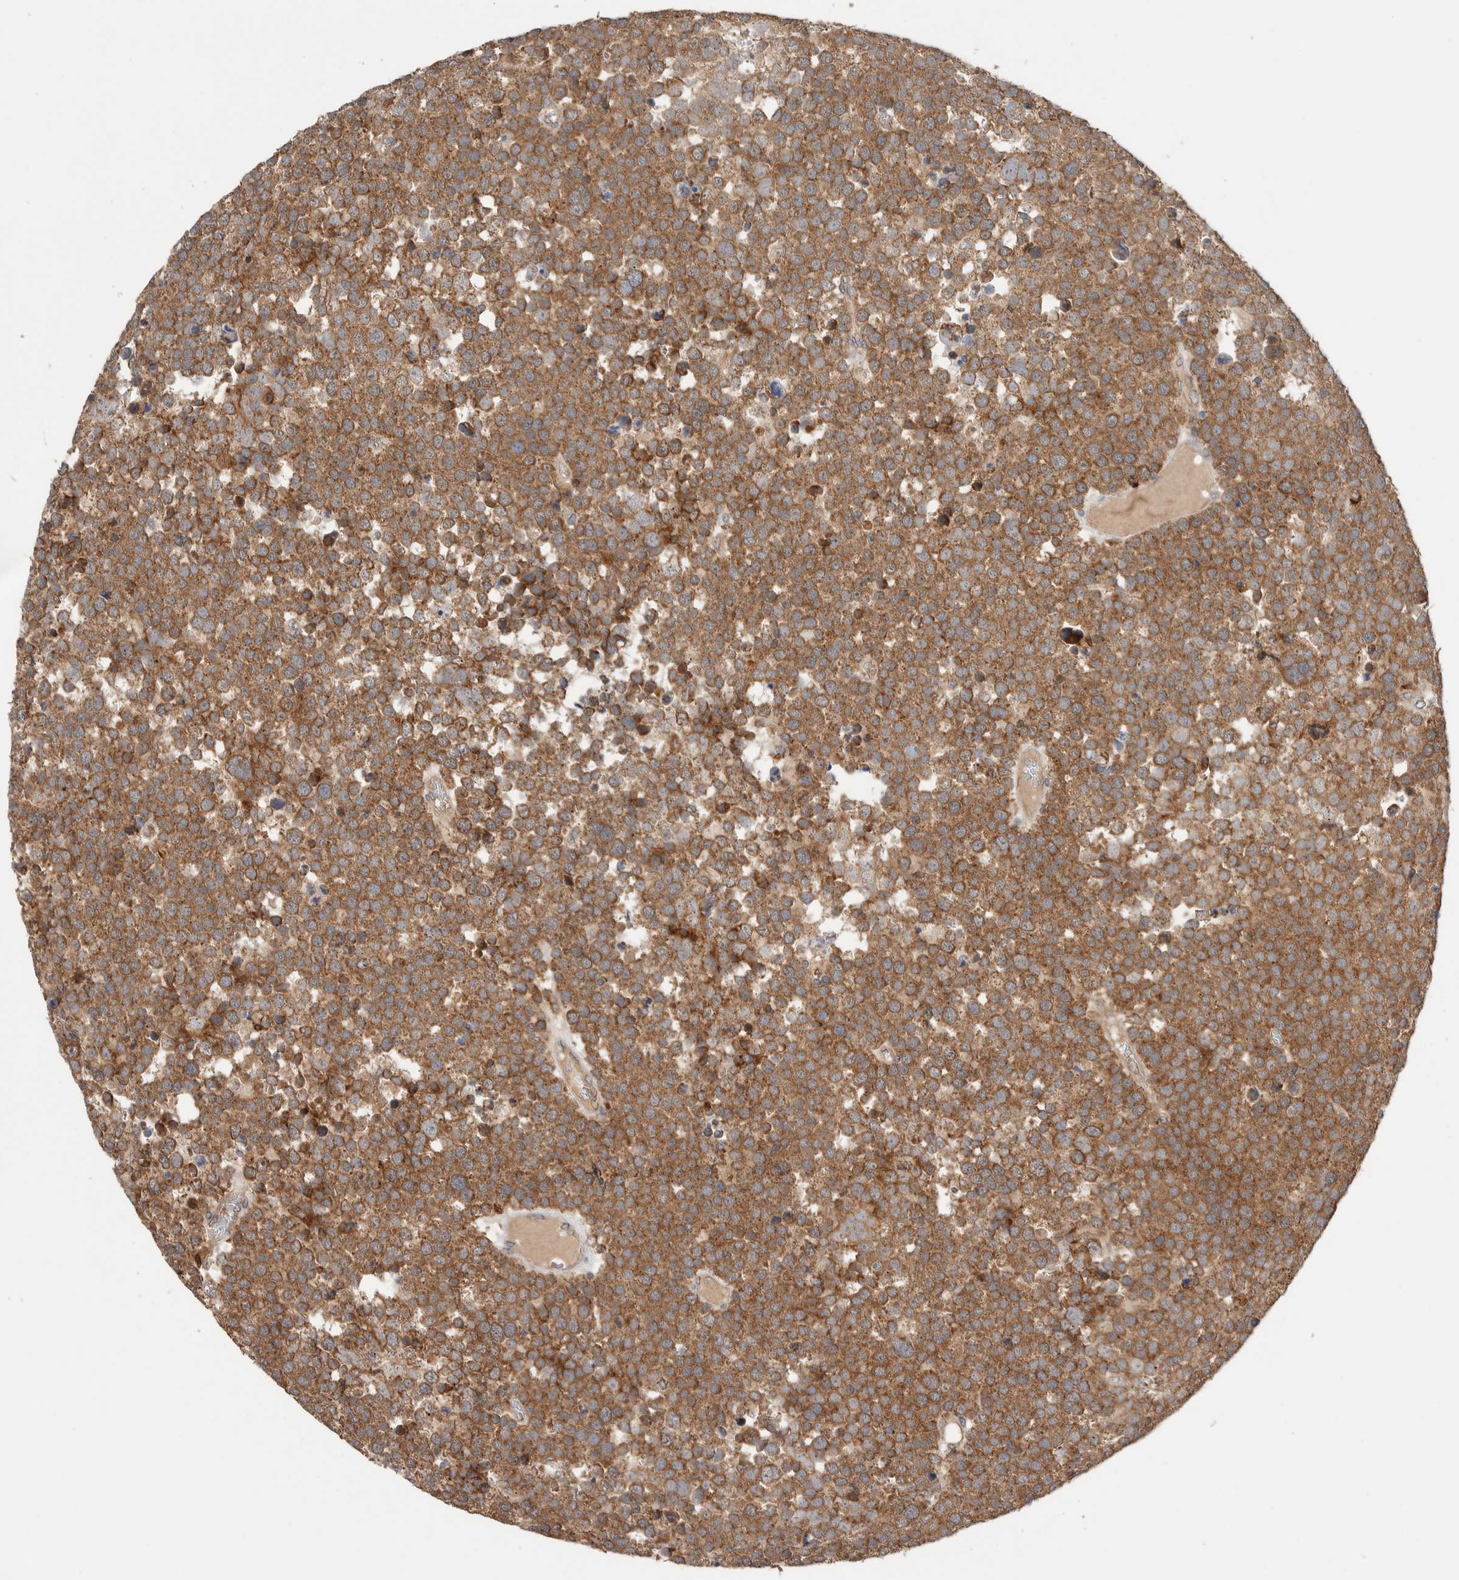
{"staining": {"intensity": "moderate", "quantity": ">75%", "location": "cytoplasmic/membranous"}, "tissue": "testis cancer", "cell_type": "Tumor cells", "image_type": "cancer", "snomed": [{"axis": "morphology", "description": "Seminoma, NOS"}, {"axis": "topography", "description": "Testis"}], "caption": "Immunohistochemical staining of human testis cancer demonstrates moderate cytoplasmic/membranous protein expression in about >75% of tumor cells. (Brightfield microscopy of DAB IHC at high magnification).", "gene": "VPS53", "patient": {"sex": "male", "age": 71}}